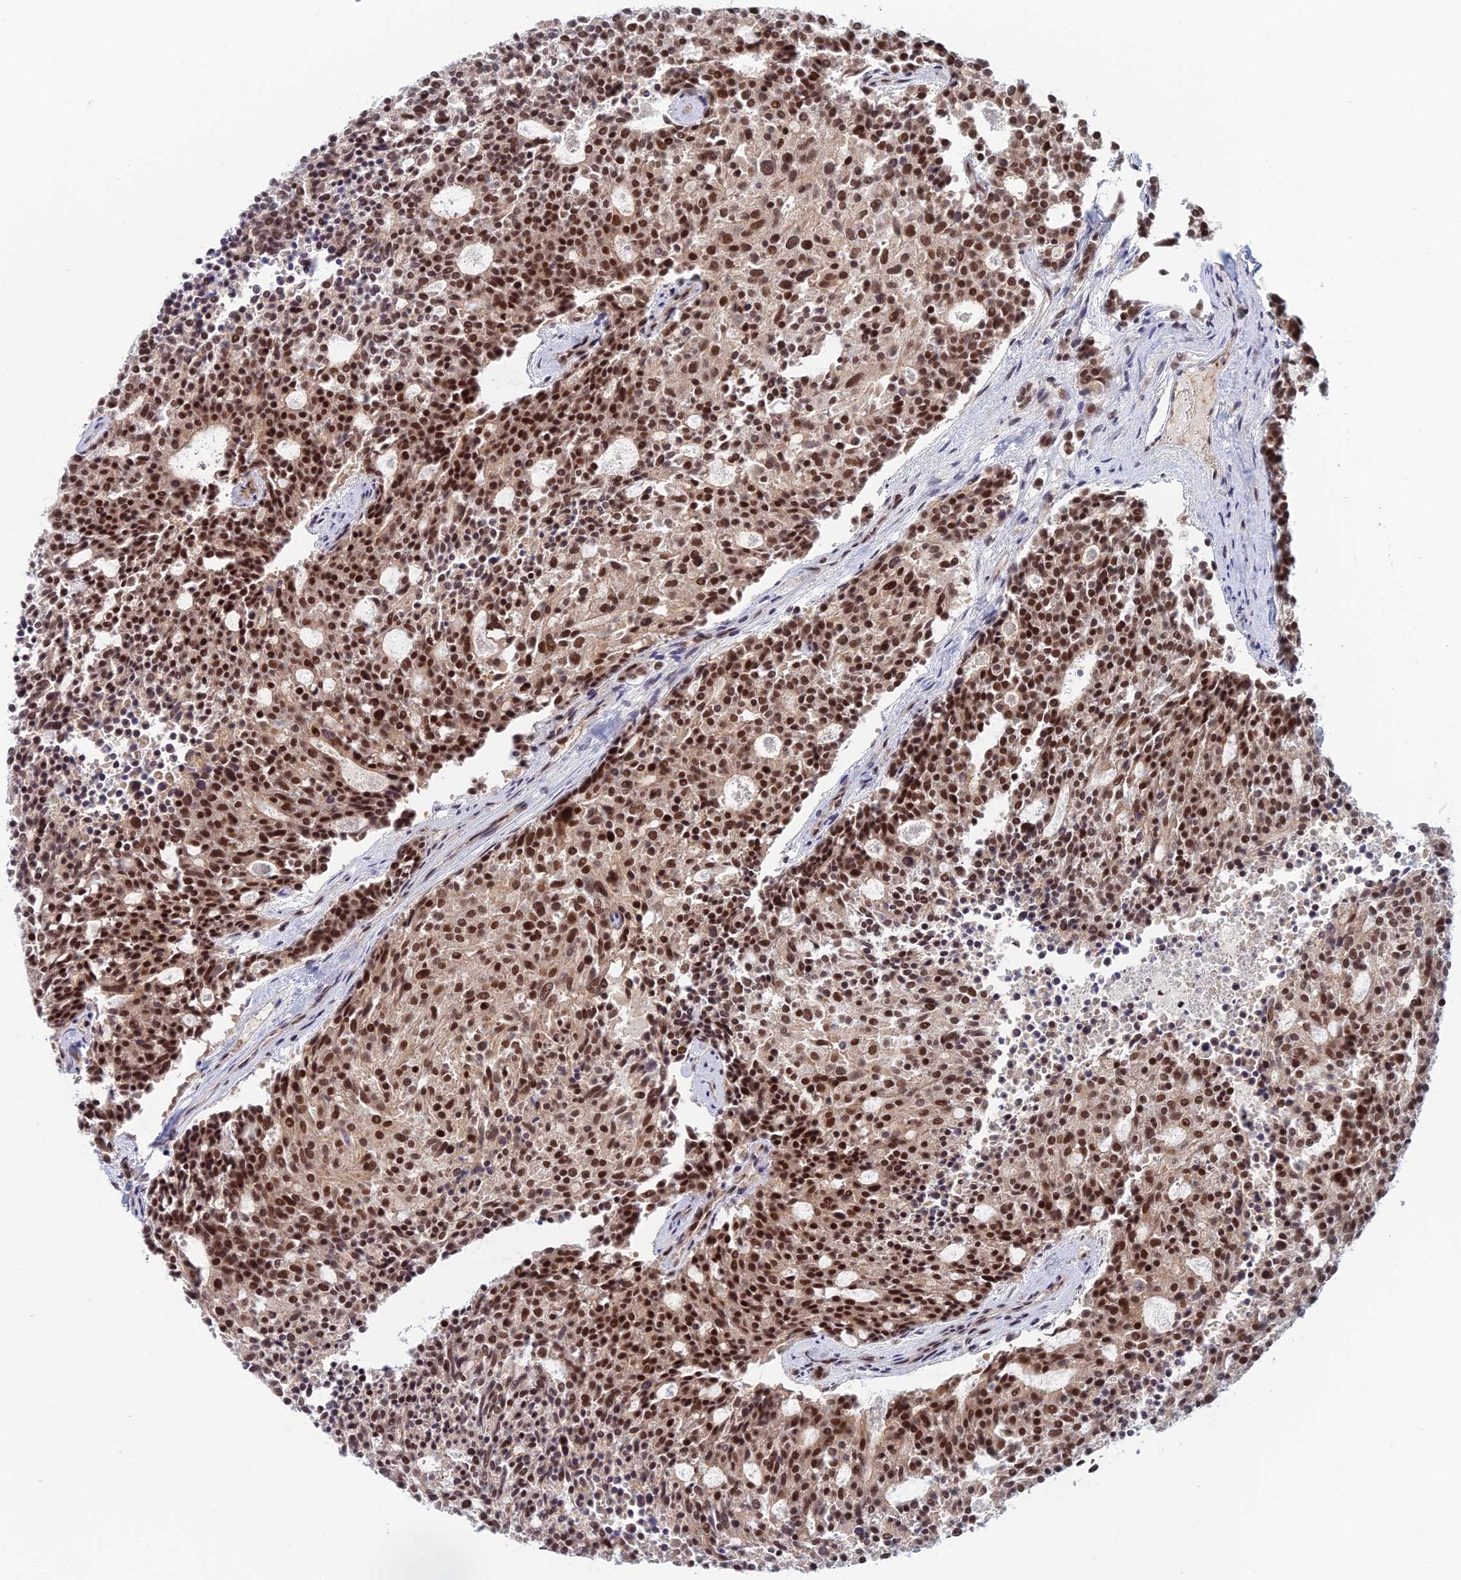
{"staining": {"intensity": "strong", "quantity": ">75%", "location": "nuclear"}, "tissue": "carcinoid", "cell_type": "Tumor cells", "image_type": "cancer", "snomed": [{"axis": "morphology", "description": "Carcinoid, malignant, NOS"}, {"axis": "topography", "description": "Pancreas"}], "caption": "This histopathology image shows immunohistochemistry (IHC) staining of malignant carcinoid, with high strong nuclear expression in approximately >75% of tumor cells.", "gene": "TCEA2", "patient": {"sex": "female", "age": 54}}